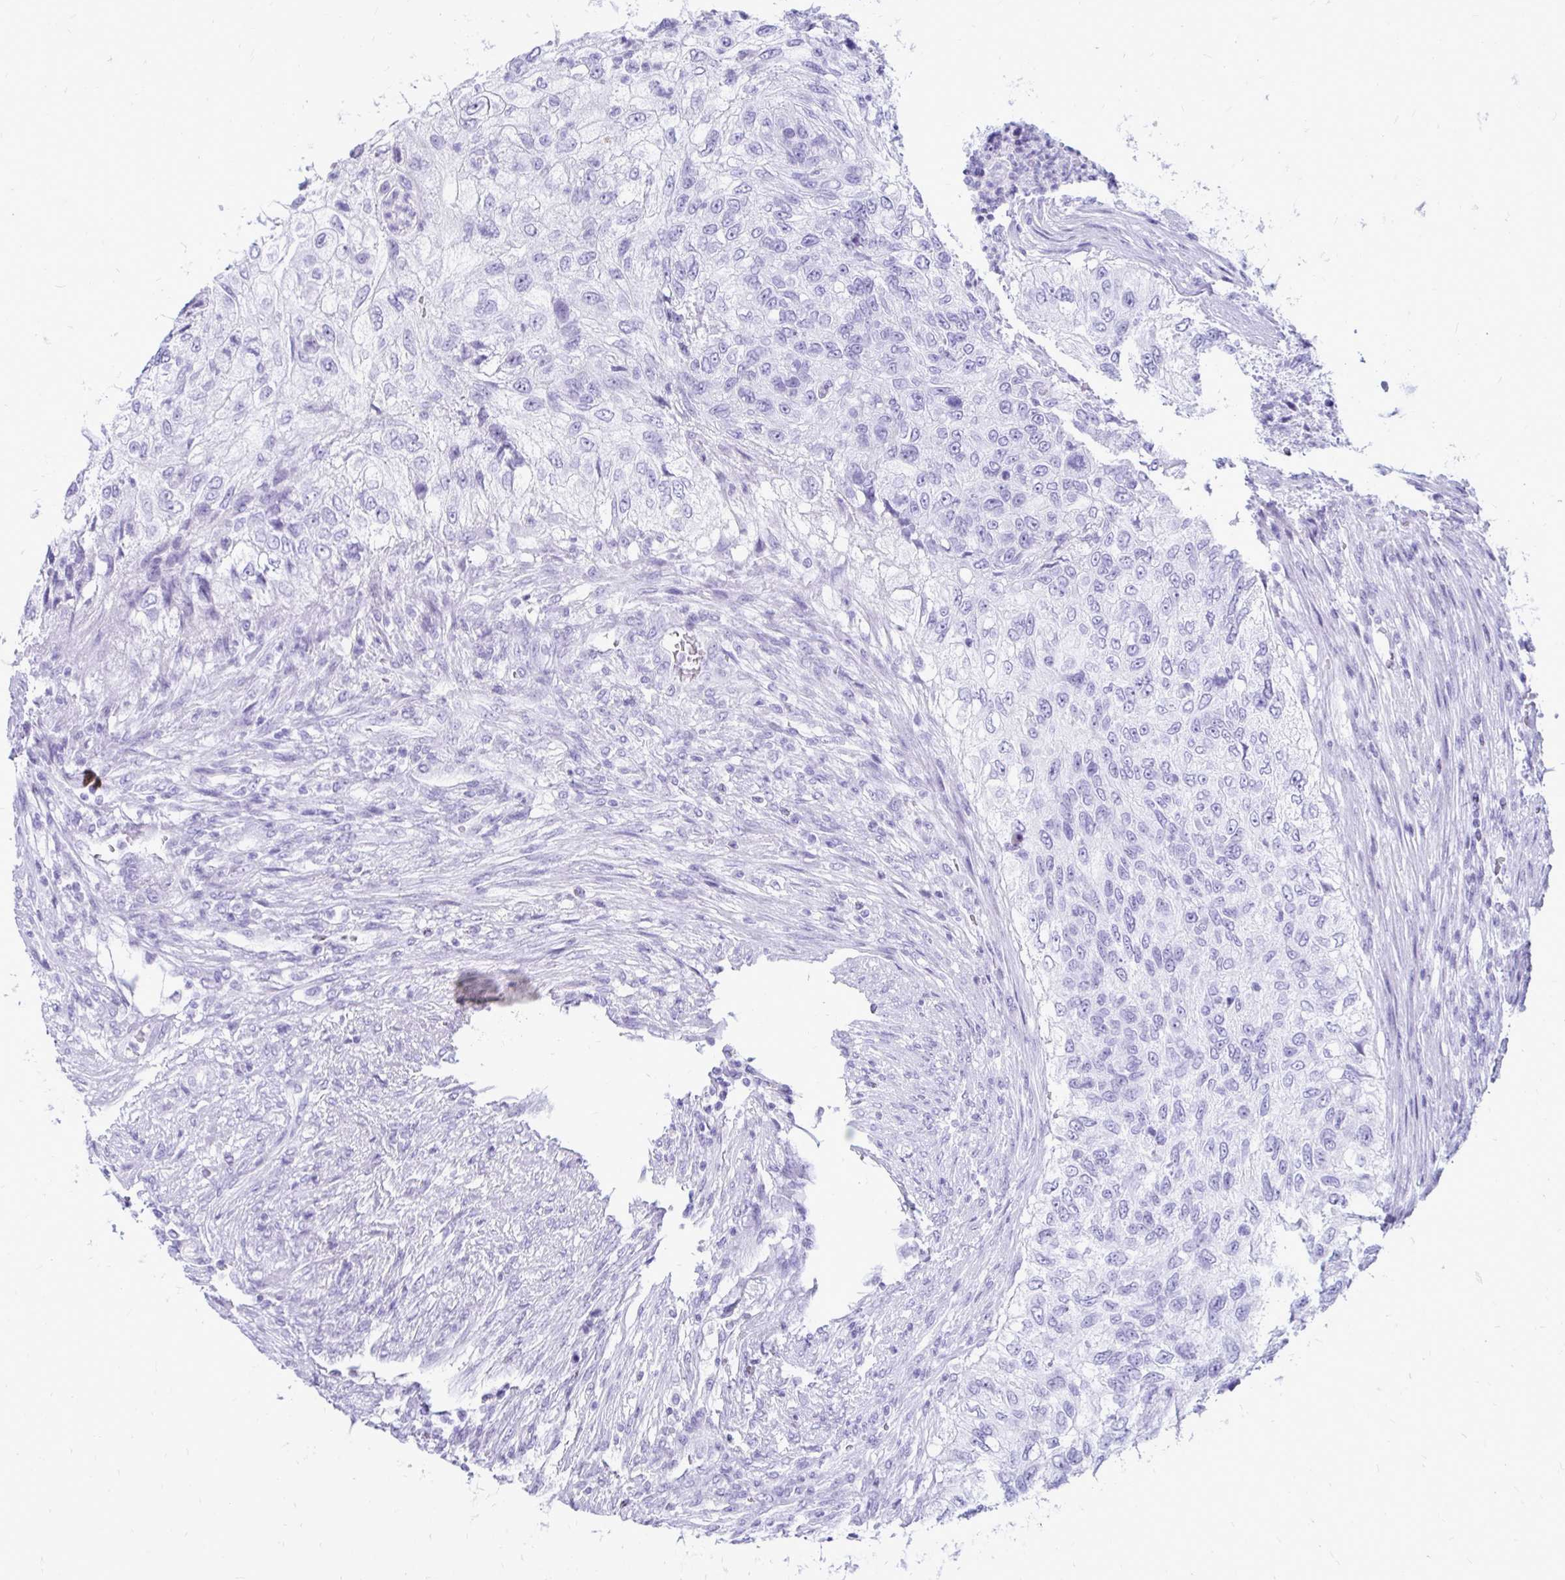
{"staining": {"intensity": "negative", "quantity": "none", "location": "none"}, "tissue": "urothelial cancer", "cell_type": "Tumor cells", "image_type": "cancer", "snomed": [{"axis": "morphology", "description": "Urothelial carcinoma, High grade"}, {"axis": "topography", "description": "Urinary bladder"}], "caption": "This is an immunohistochemistry (IHC) image of human urothelial cancer. There is no staining in tumor cells.", "gene": "OR10R2", "patient": {"sex": "female", "age": 60}}